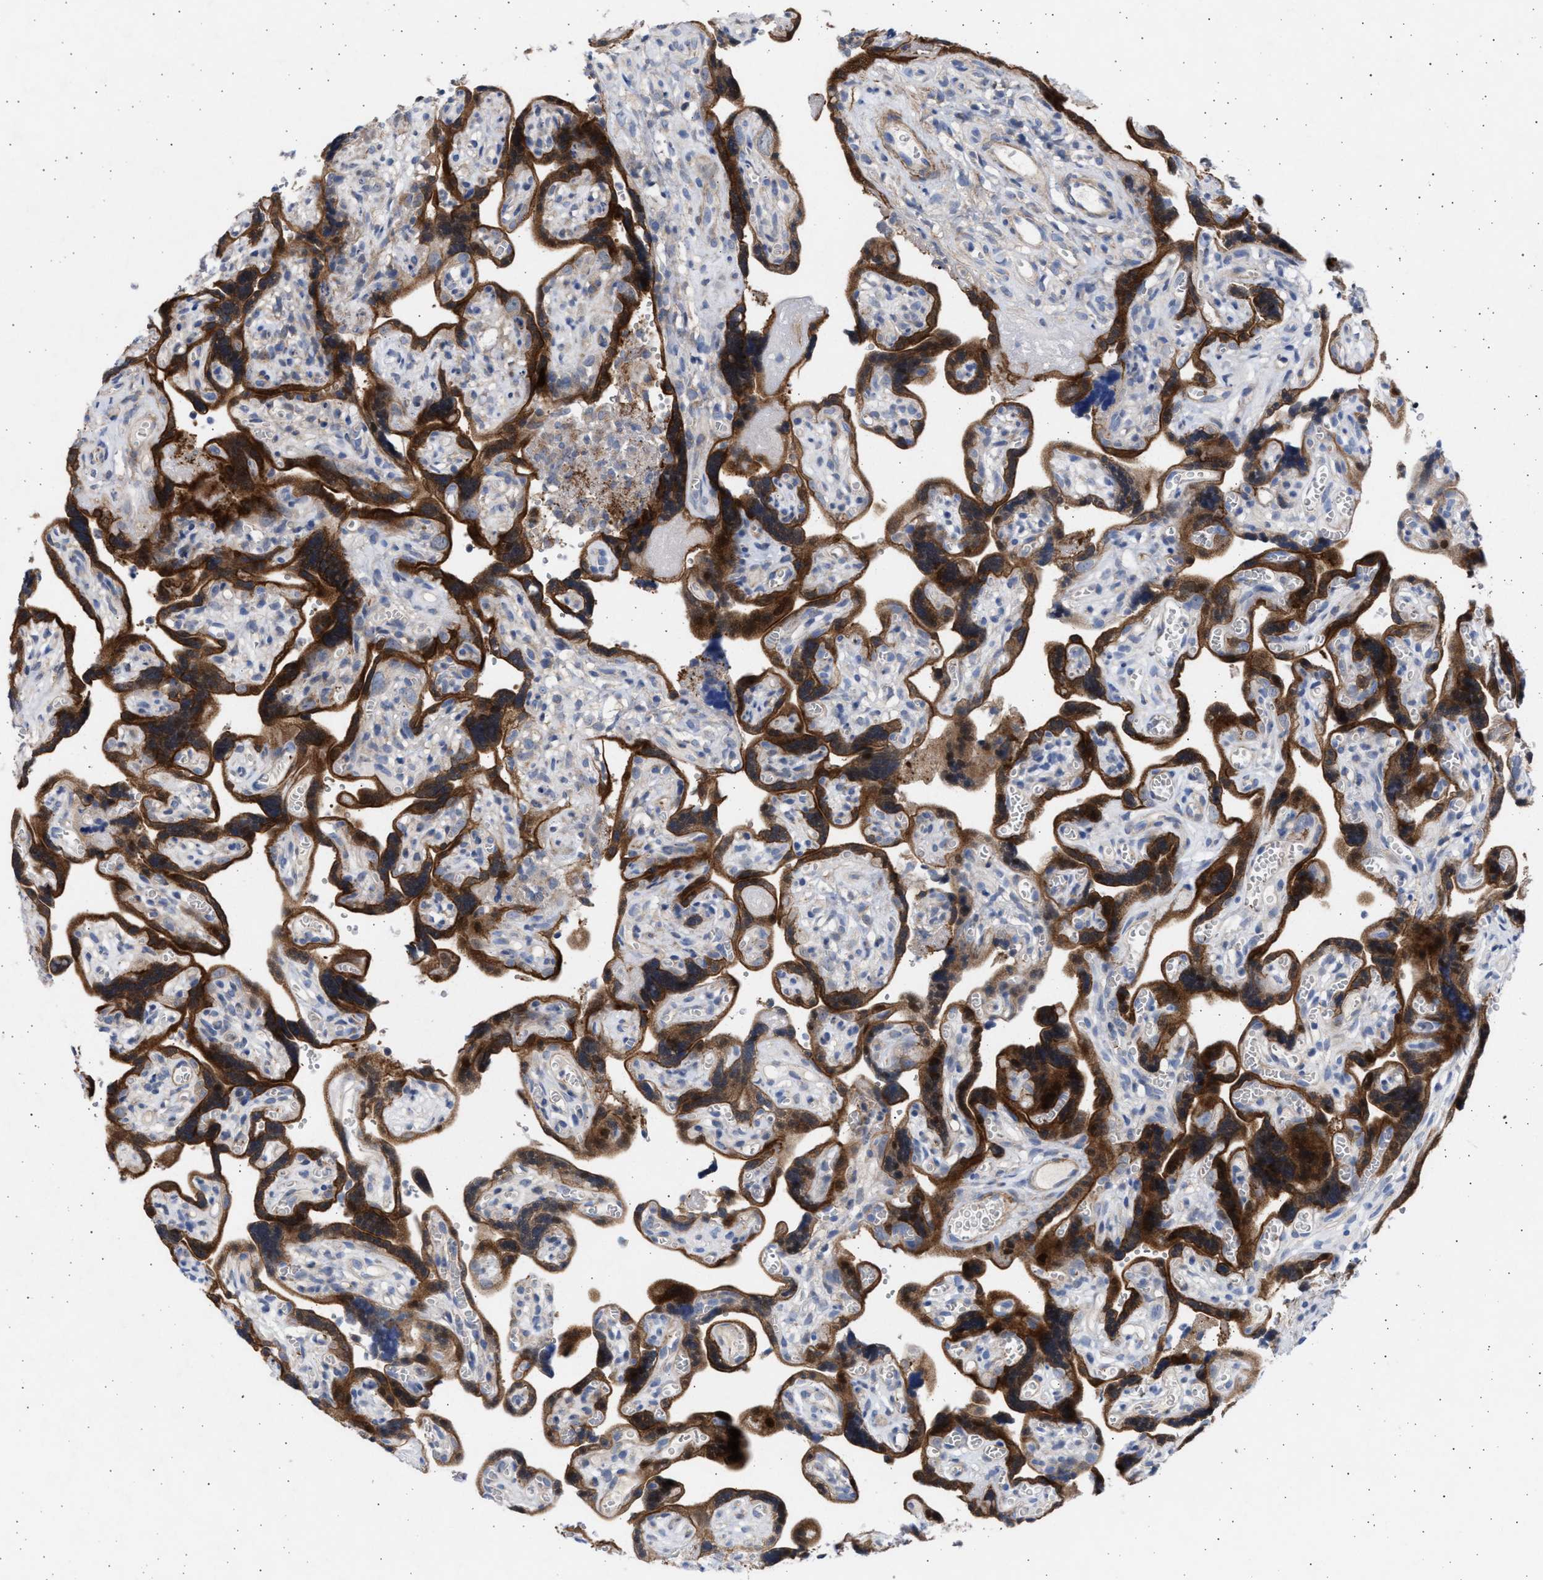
{"staining": {"intensity": "negative", "quantity": "none", "location": "none"}, "tissue": "placenta", "cell_type": "Decidual cells", "image_type": "normal", "snomed": [{"axis": "morphology", "description": "Normal tissue, NOS"}, {"axis": "topography", "description": "Placenta"}], "caption": "Human placenta stained for a protein using immunohistochemistry (IHC) reveals no positivity in decidual cells.", "gene": "NBR1", "patient": {"sex": "female", "age": 30}}